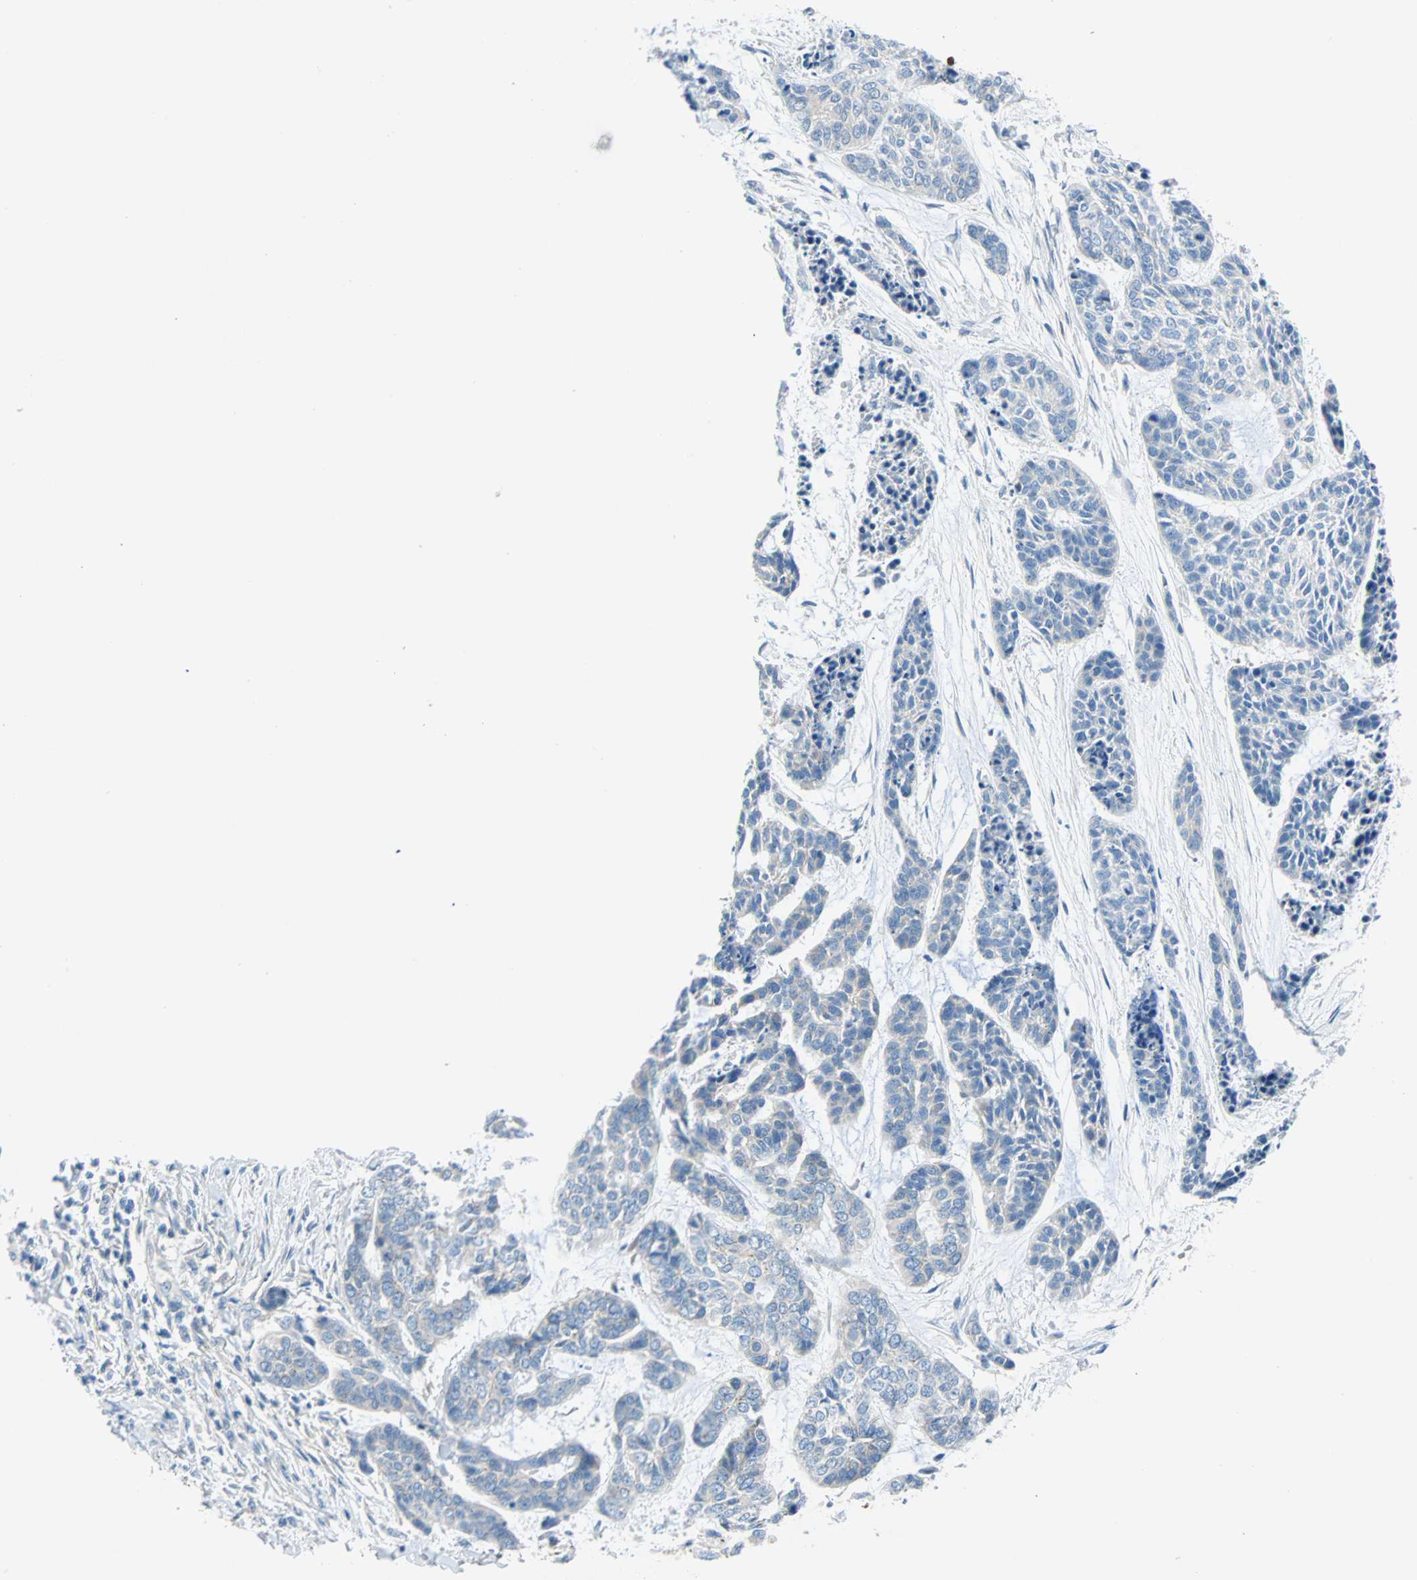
{"staining": {"intensity": "weak", "quantity": "<25%", "location": "cytoplasmic/membranous"}, "tissue": "skin cancer", "cell_type": "Tumor cells", "image_type": "cancer", "snomed": [{"axis": "morphology", "description": "Basal cell carcinoma"}, {"axis": "topography", "description": "Skin"}], "caption": "A high-resolution photomicrograph shows immunohistochemistry (IHC) staining of skin cancer (basal cell carcinoma), which reveals no significant staining in tumor cells.", "gene": "PDPN", "patient": {"sex": "female", "age": 64}}